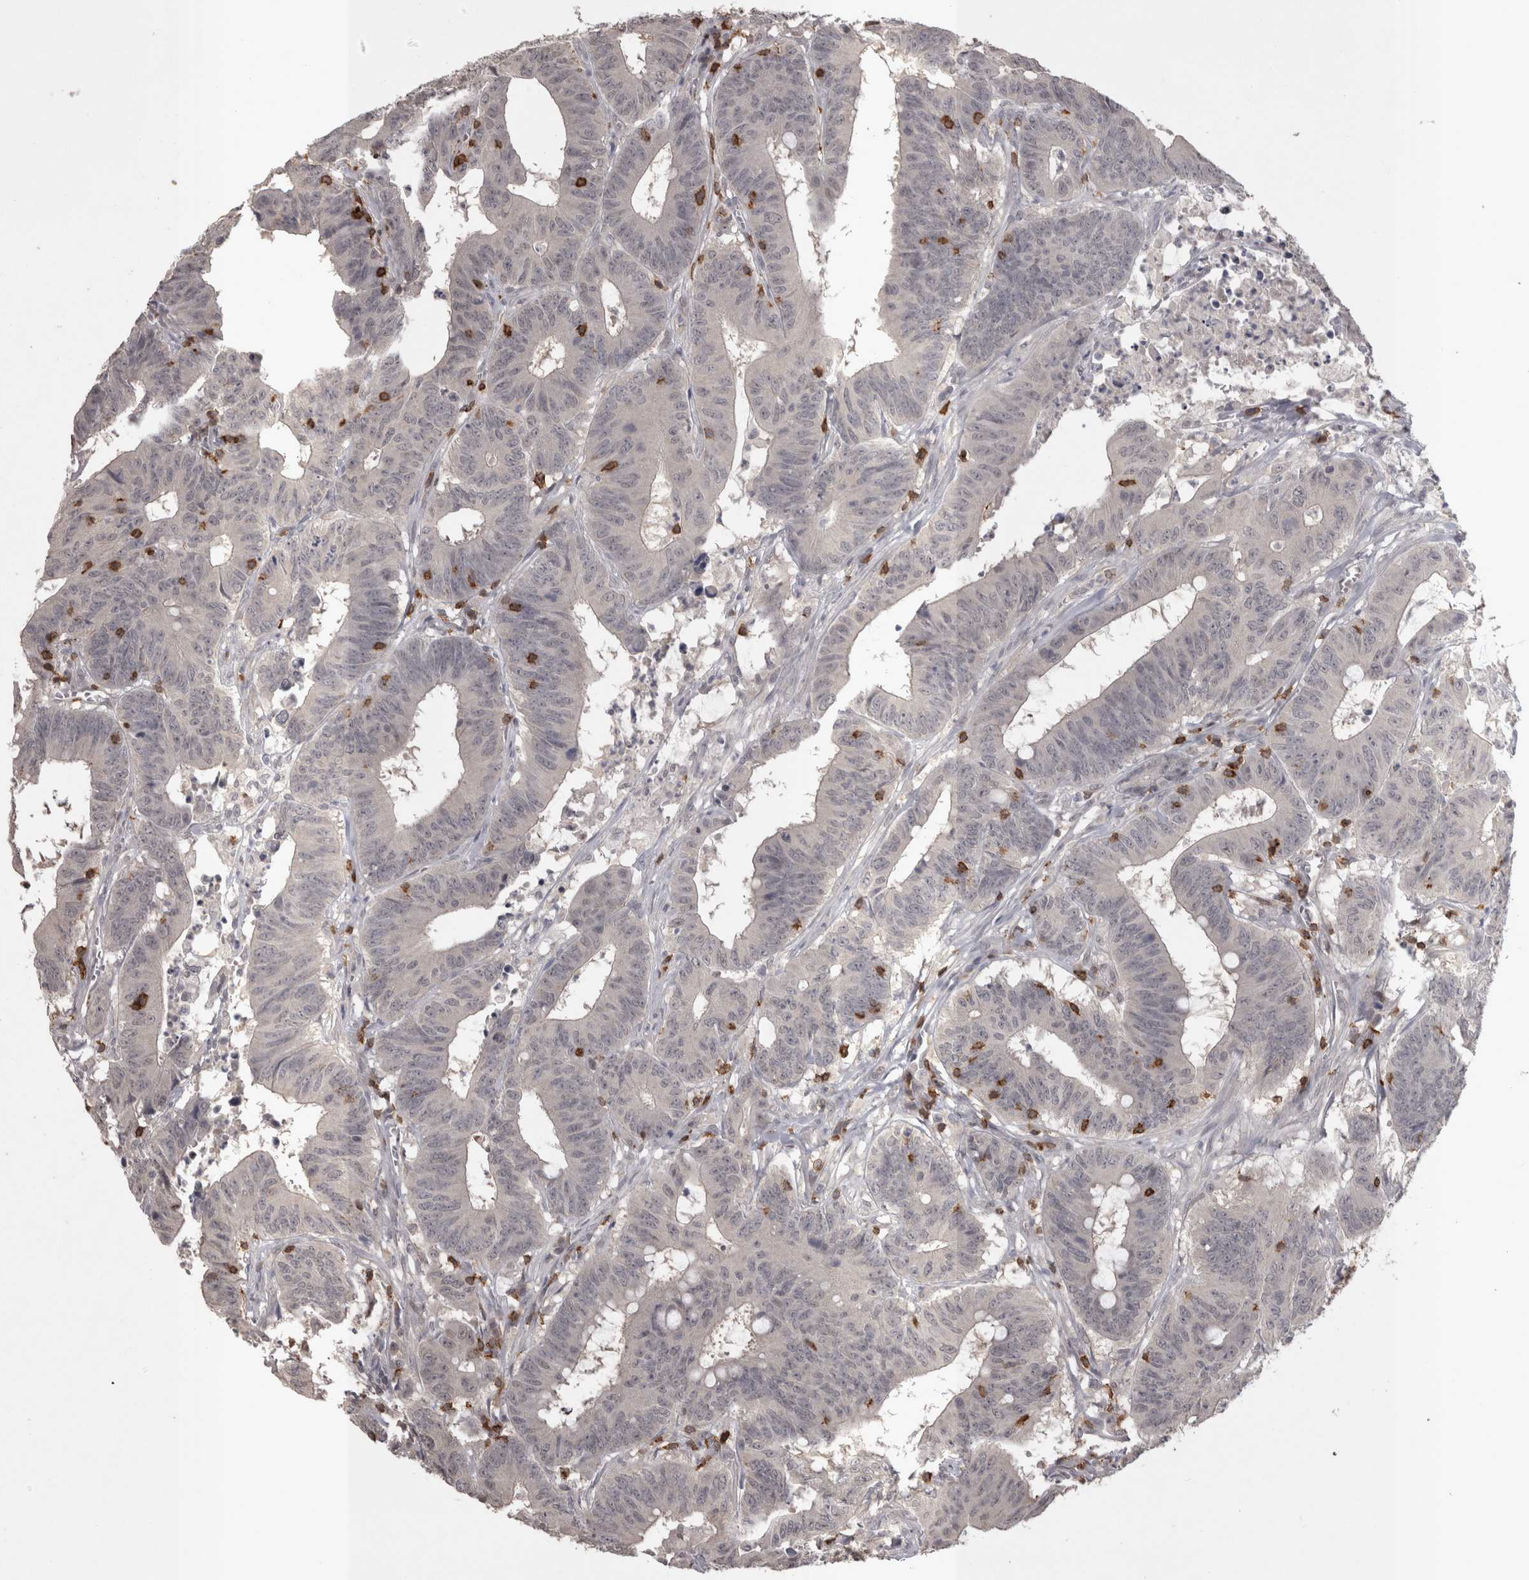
{"staining": {"intensity": "weak", "quantity": "<25%", "location": "nuclear"}, "tissue": "colorectal cancer", "cell_type": "Tumor cells", "image_type": "cancer", "snomed": [{"axis": "morphology", "description": "Adenocarcinoma, NOS"}, {"axis": "topography", "description": "Colon"}], "caption": "Colorectal cancer was stained to show a protein in brown. There is no significant positivity in tumor cells. The staining was performed using DAB to visualize the protein expression in brown, while the nuclei were stained in blue with hematoxylin (Magnification: 20x).", "gene": "SKAP1", "patient": {"sex": "male", "age": 45}}